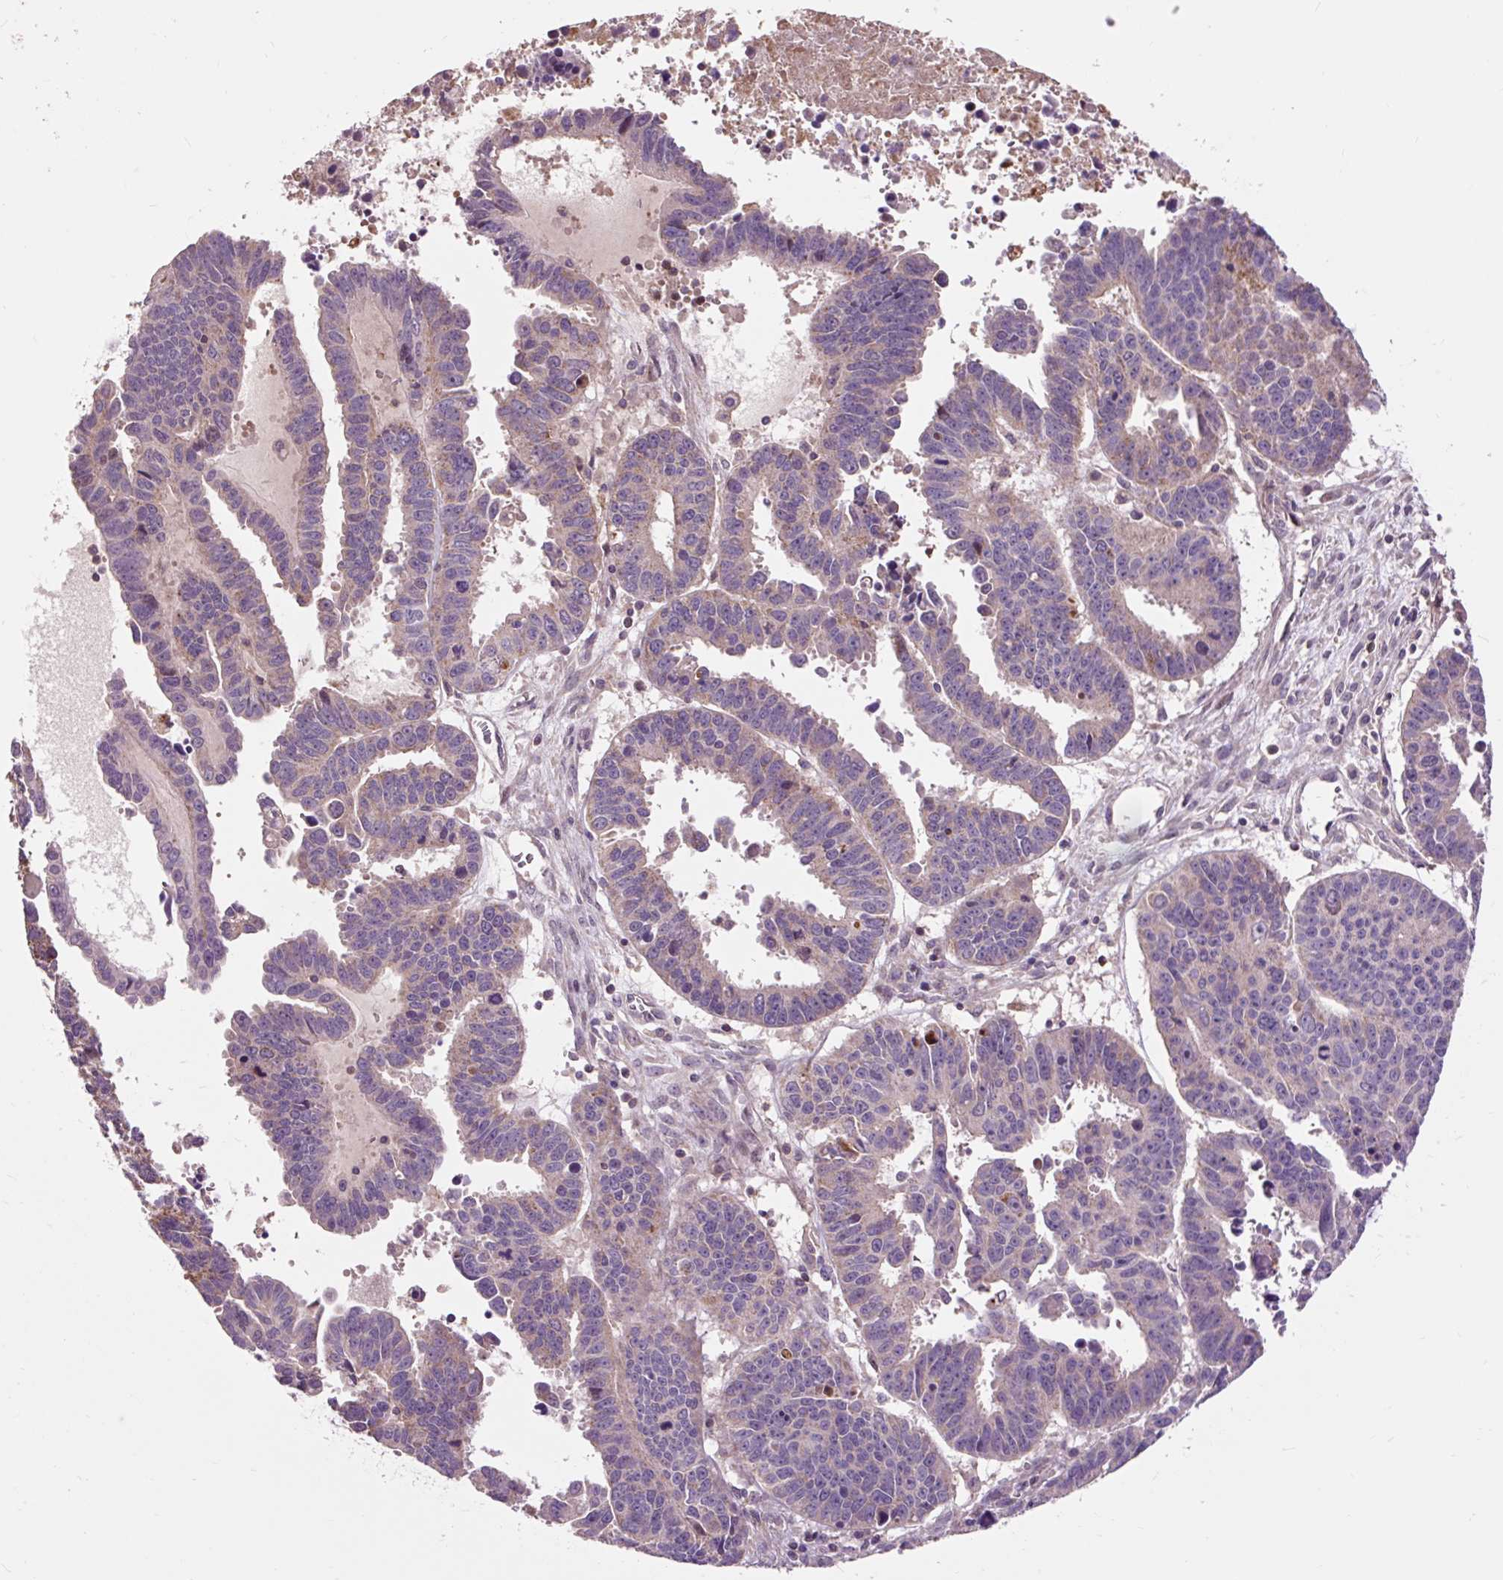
{"staining": {"intensity": "weak", "quantity": "<25%", "location": "cytoplasmic/membranous"}, "tissue": "ovarian cancer", "cell_type": "Tumor cells", "image_type": "cancer", "snomed": [{"axis": "morphology", "description": "Carcinoma, endometroid"}, {"axis": "morphology", "description": "Cystadenocarcinoma, serous, NOS"}, {"axis": "topography", "description": "Ovary"}], "caption": "DAB immunohistochemical staining of ovarian cancer (endometroid carcinoma) shows no significant staining in tumor cells.", "gene": "PRIMPOL", "patient": {"sex": "female", "age": 45}}